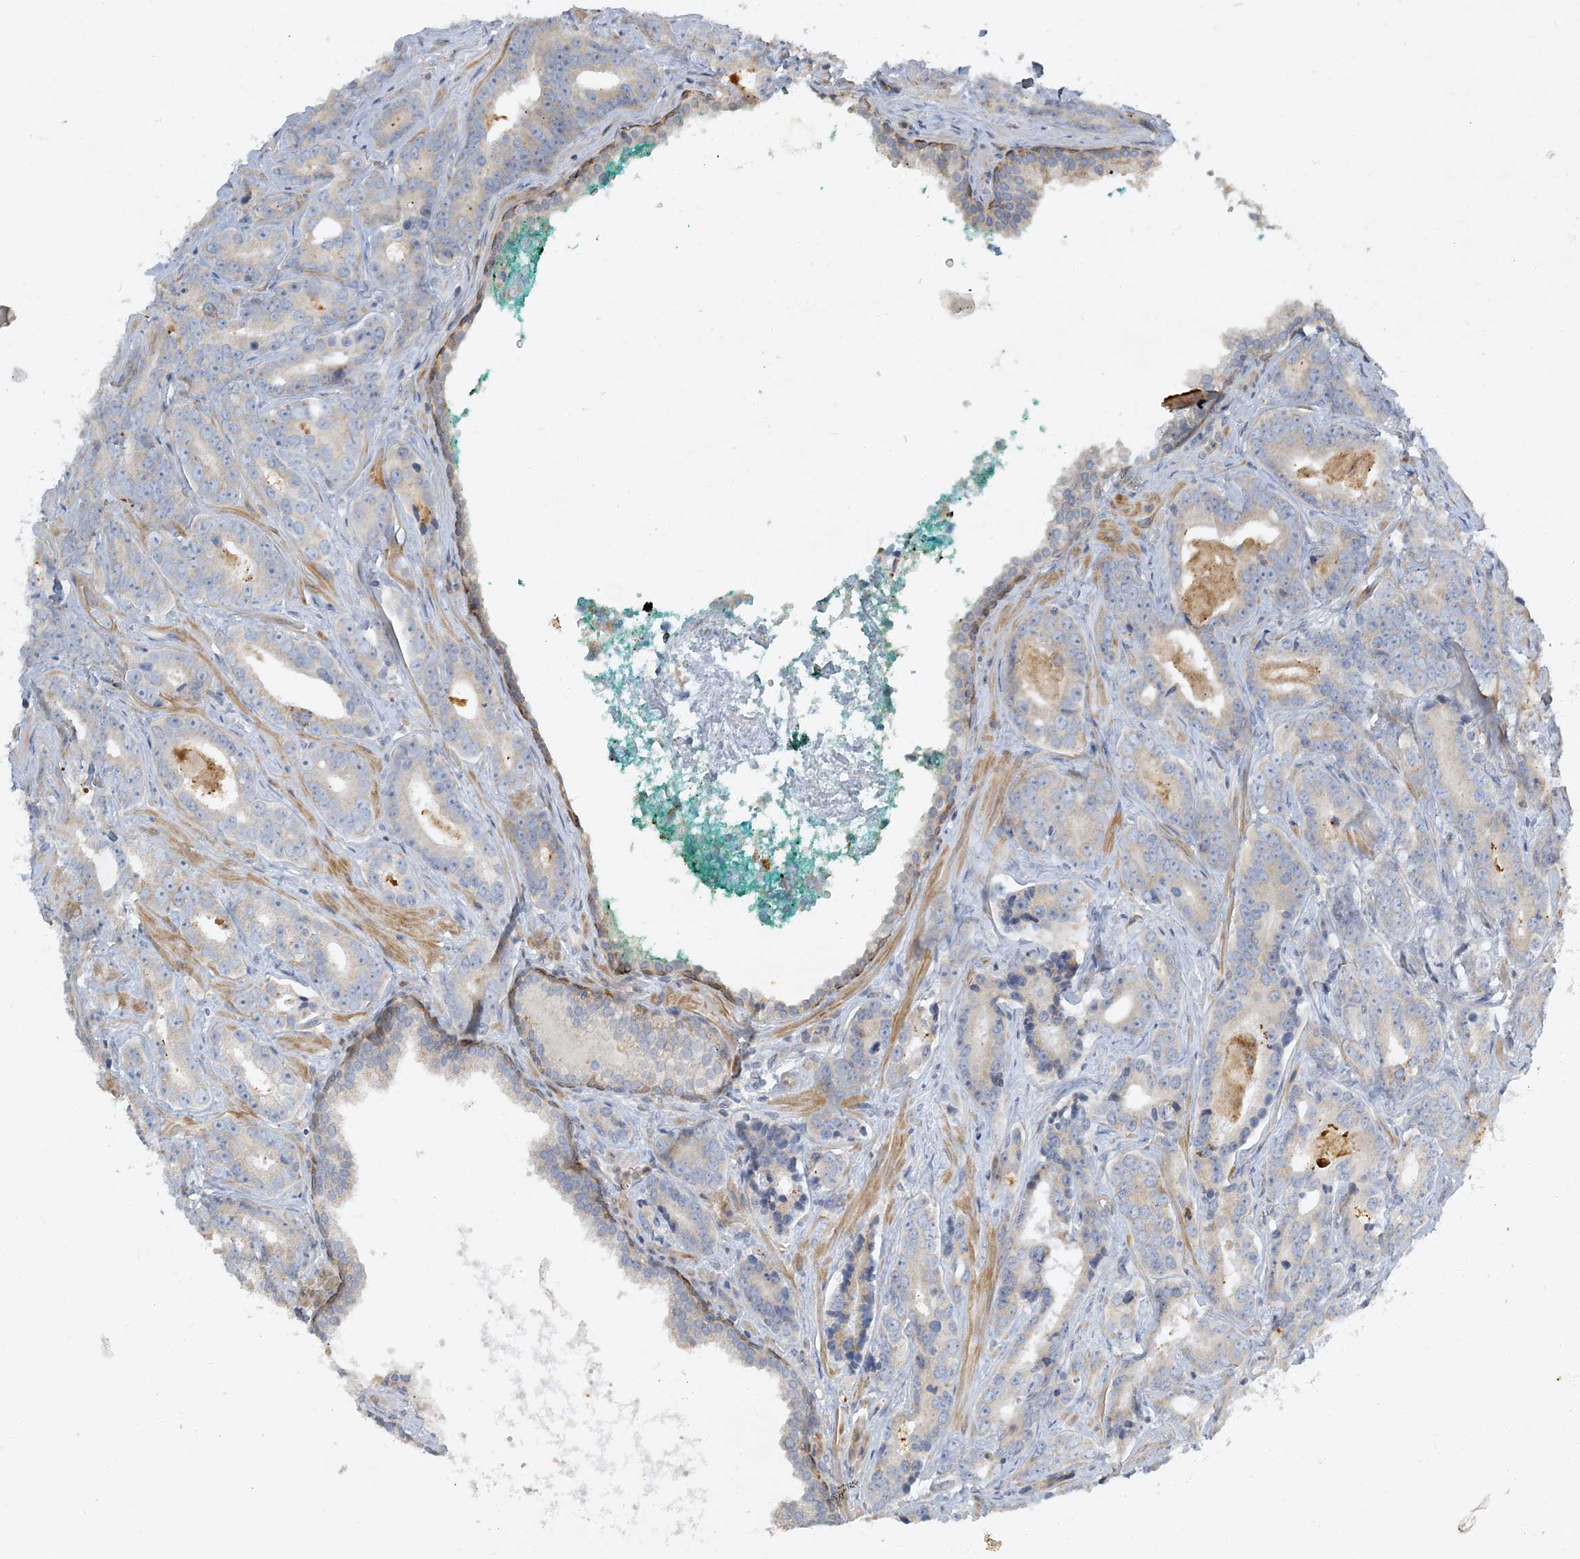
{"staining": {"intensity": "negative", "quantity": "none", "location": "none"}, "tissue": "prostate cancer", "cell_type": "Tumor cells", "image_type": "cancer", "snomed": [{"axis": "morphology", "description": "Adenocarcinoma, High grade"}, {"axis": "topography", "description": "Prostate"}], "caption": "Image shows no significant protein positivity in tumor cells of prostate cancer (adenocarcinoma (high-grade)).", "gene": "LTN1", "patient": {"sex": "male", "age": 62}}